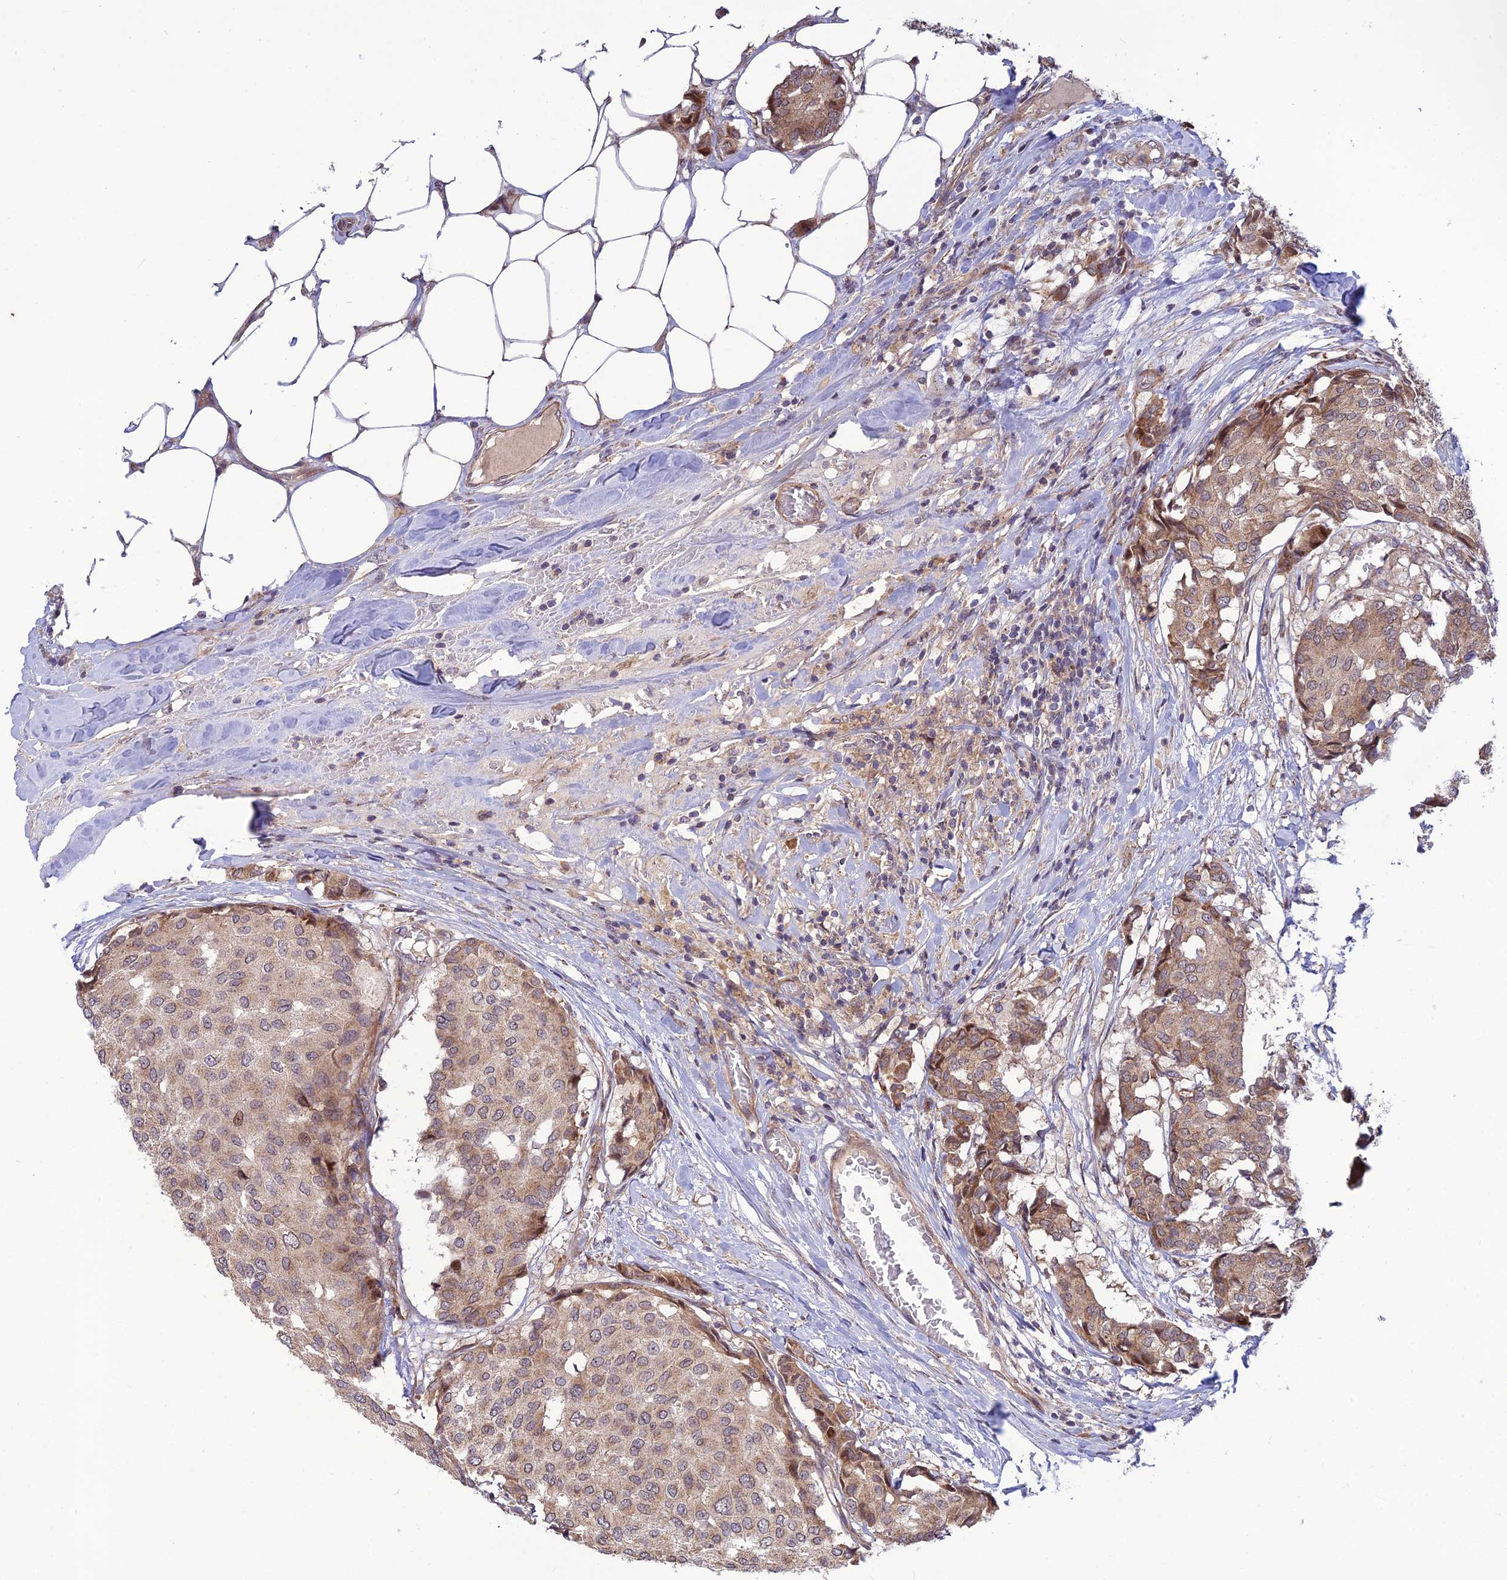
{"staining": {"intensity": "moderate", "quantity": ">75%", "location": "cytoplasmic/membranous"}, "tissue": "breast cancer", "cell_type": "Tumor cells", "image_type": "cancer", "snomed": [{"axis": "morphology", "description": "Duct carcinoma"}, {"axis": "topography", "description": "Breast"}], "caption": "Breast infiltrating ductal carcinoma tissue demonstrates moderate cytoplasmic/membranous expression in approximately >75% of tumor cells, visualized by immunohistochemistry.", "gene": "PLEKHG2", "patient": {"sex": "female", "age": 75}}